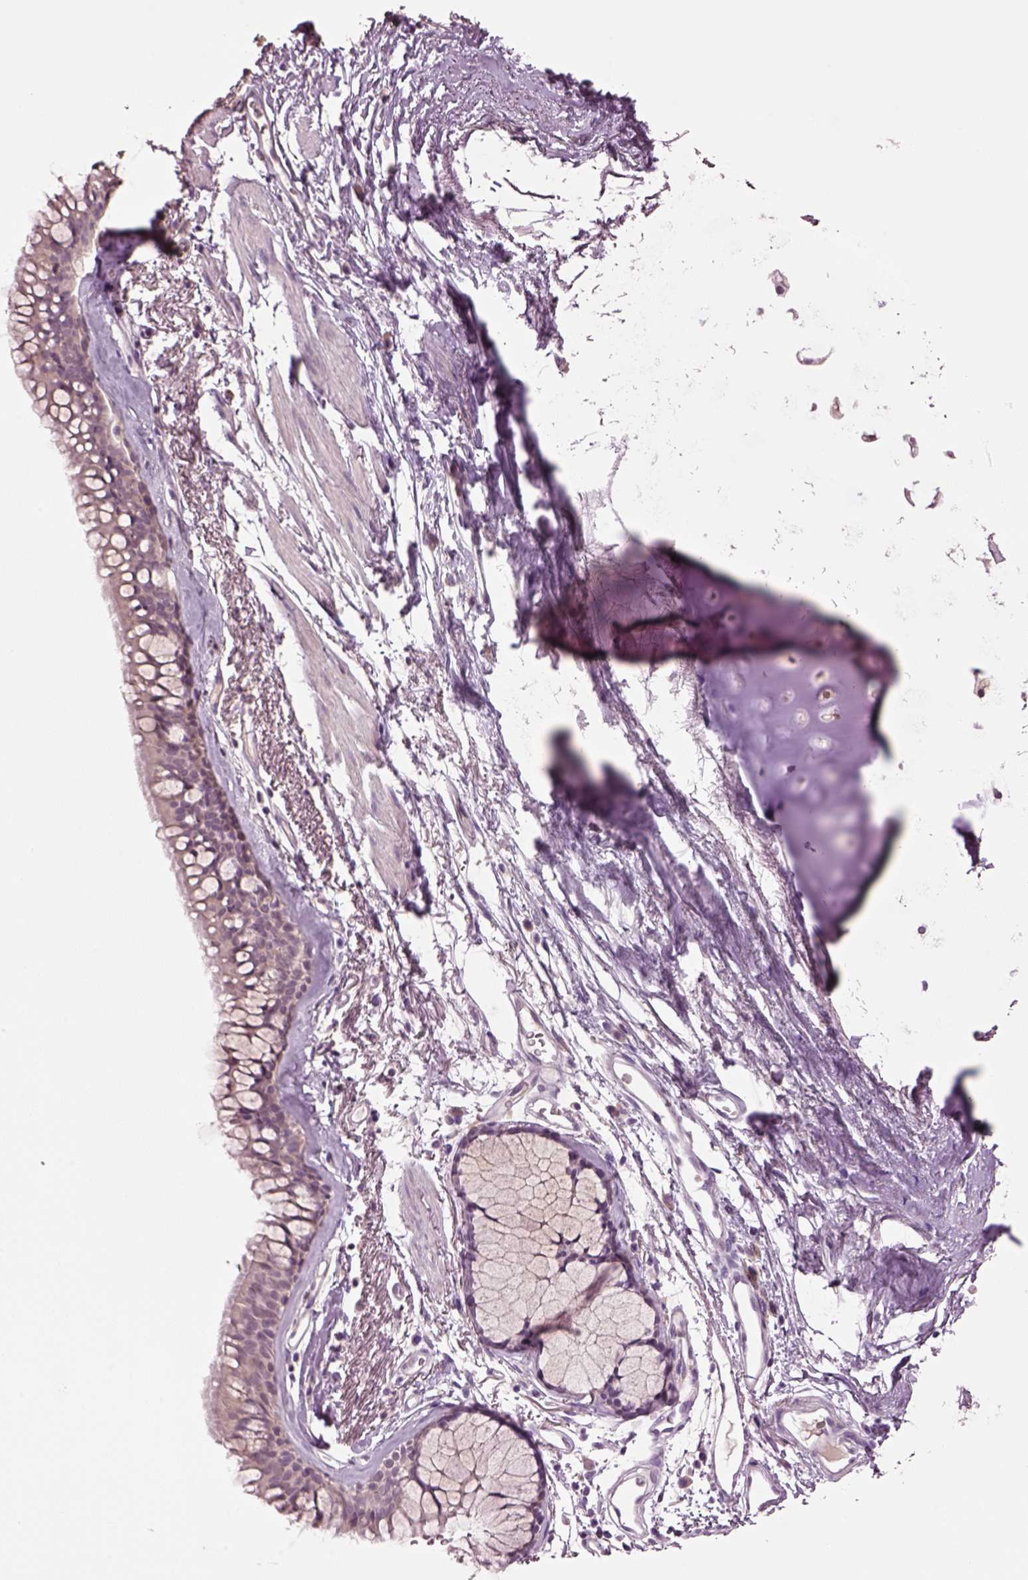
{"staining": {"intensity": "negative", "quantity": "none", "location": "none"}, "tissue": "bronchus", "cell_type": "Respiratory epithelial cells", "image_type": "normal", "snomed": [{"axis": "morphology", "description": "Normal tissue, NOS"}, {"axis": "morphology", "description": "Squamous cell carcinoma, NOS"}, {"axis": "topography", "description": "Cartilage tissue"}, {"axis": "topography", "description": "Bronchus"}], "caption": "Respiratory epithelial cells show no significant staining in unremarkable bronchus.", "gene": "CLPSL1", "patient": {"sex": "male", "age": 72}}